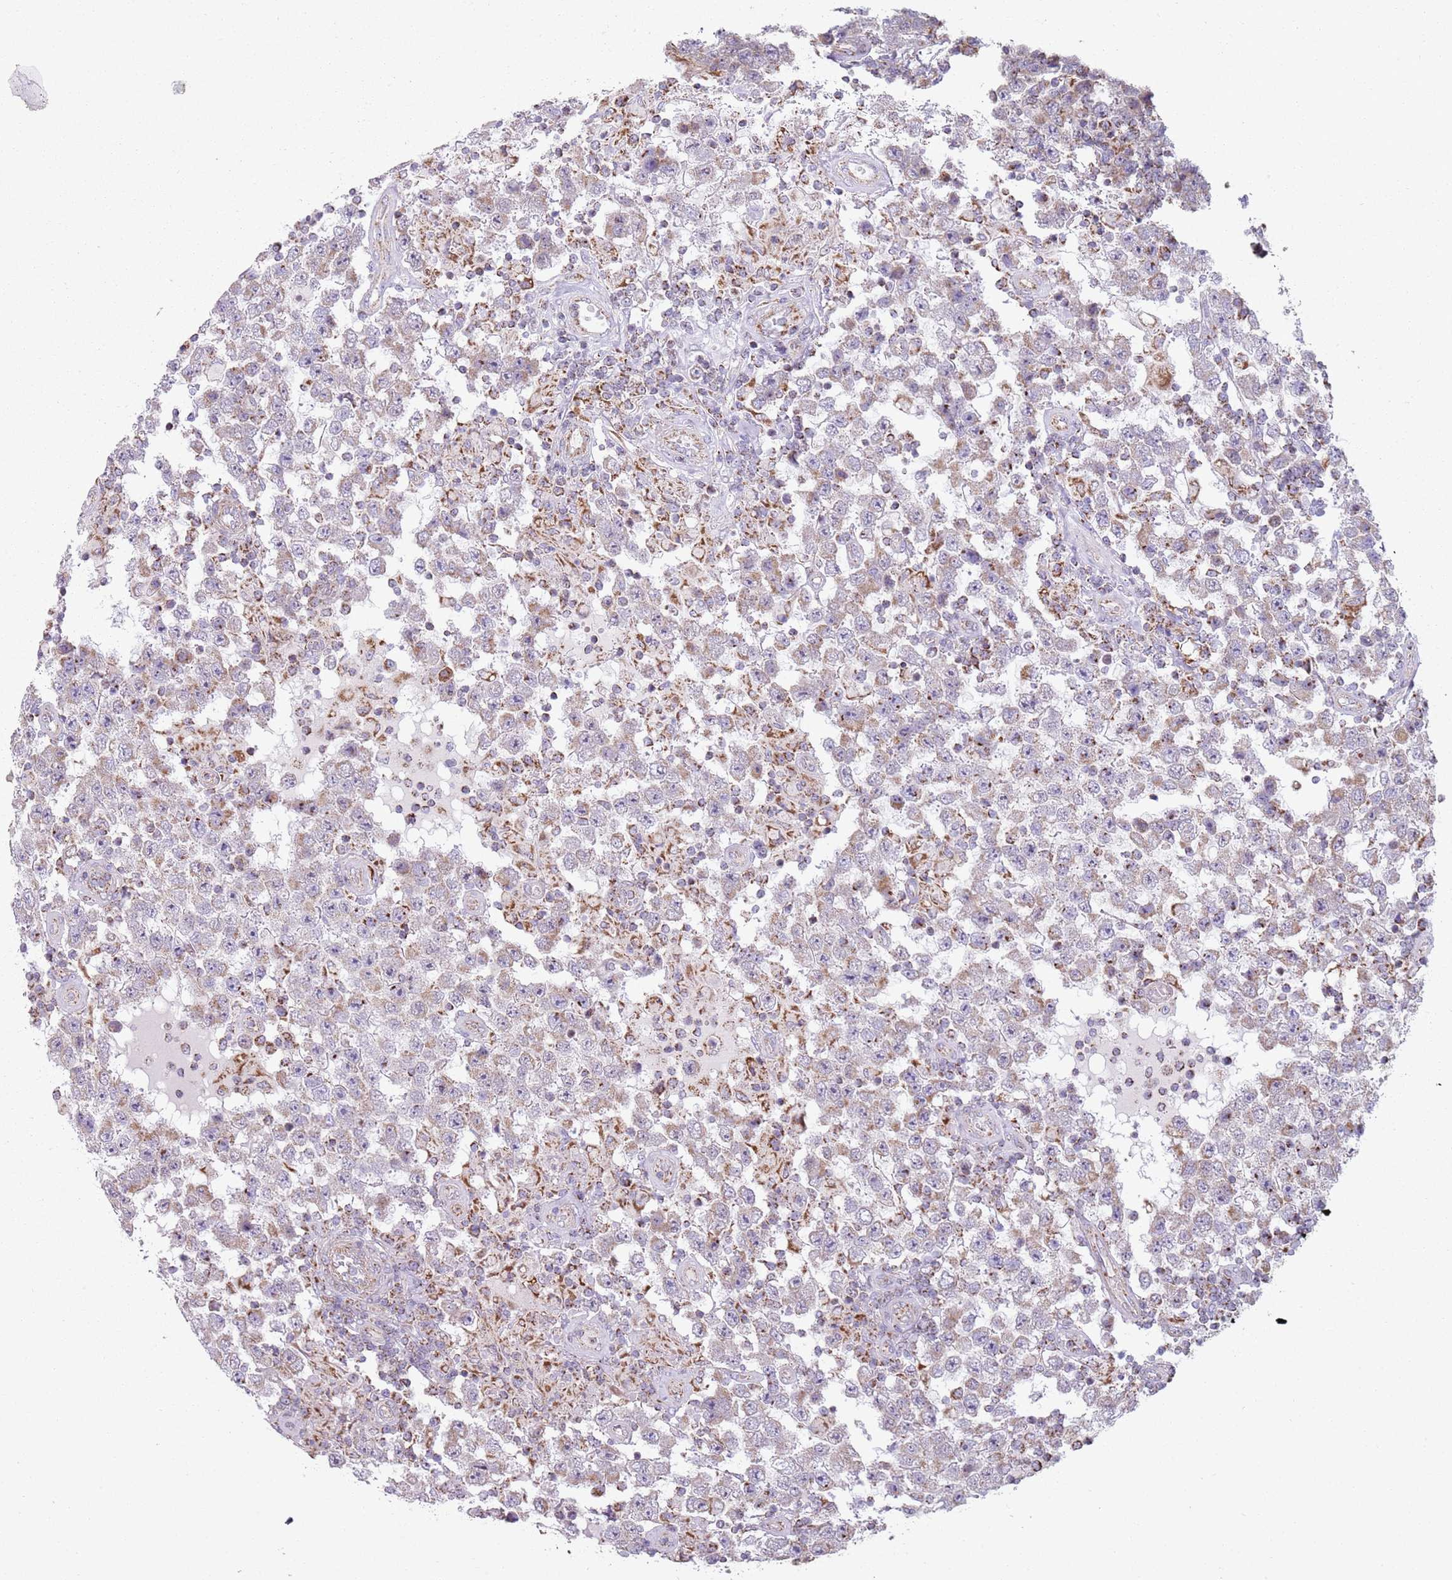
{"staining": {"intensity": "moderate", "quantity": "<25%", "location": "cytoplasmic/membranous"}, "tissue": "testis cancer", "cell_type": "Tumor cells", "image_type": "cancer", "snomed": [{"axis": "morphology", "description": "Normal tissue, NOS"}, {"axis": "morphology", "description": "Urothelial carcinoma, High grade"}, {"axis": "morphology", "description": "Seminoma, NOS"}, {"axis": "morphology", "description": "Carcinoma, Embryonal, NOS"}, {"axis": "topography", "description": "Urinary bladder"}, {"axis": "topography", "description": "Testis"}], "caption": "IHC photomicrograph of neoplastic tissue: testis cancer stained using immunohistochemistry exhibits low levels of moderate protein expression localized specifically in the cytoplasmic/membranous of tumor cells, appearing as a cytoplasmic/membranous brown color.", "gene": "GAS8", "patient": {"sex": "male", "age": 41}}